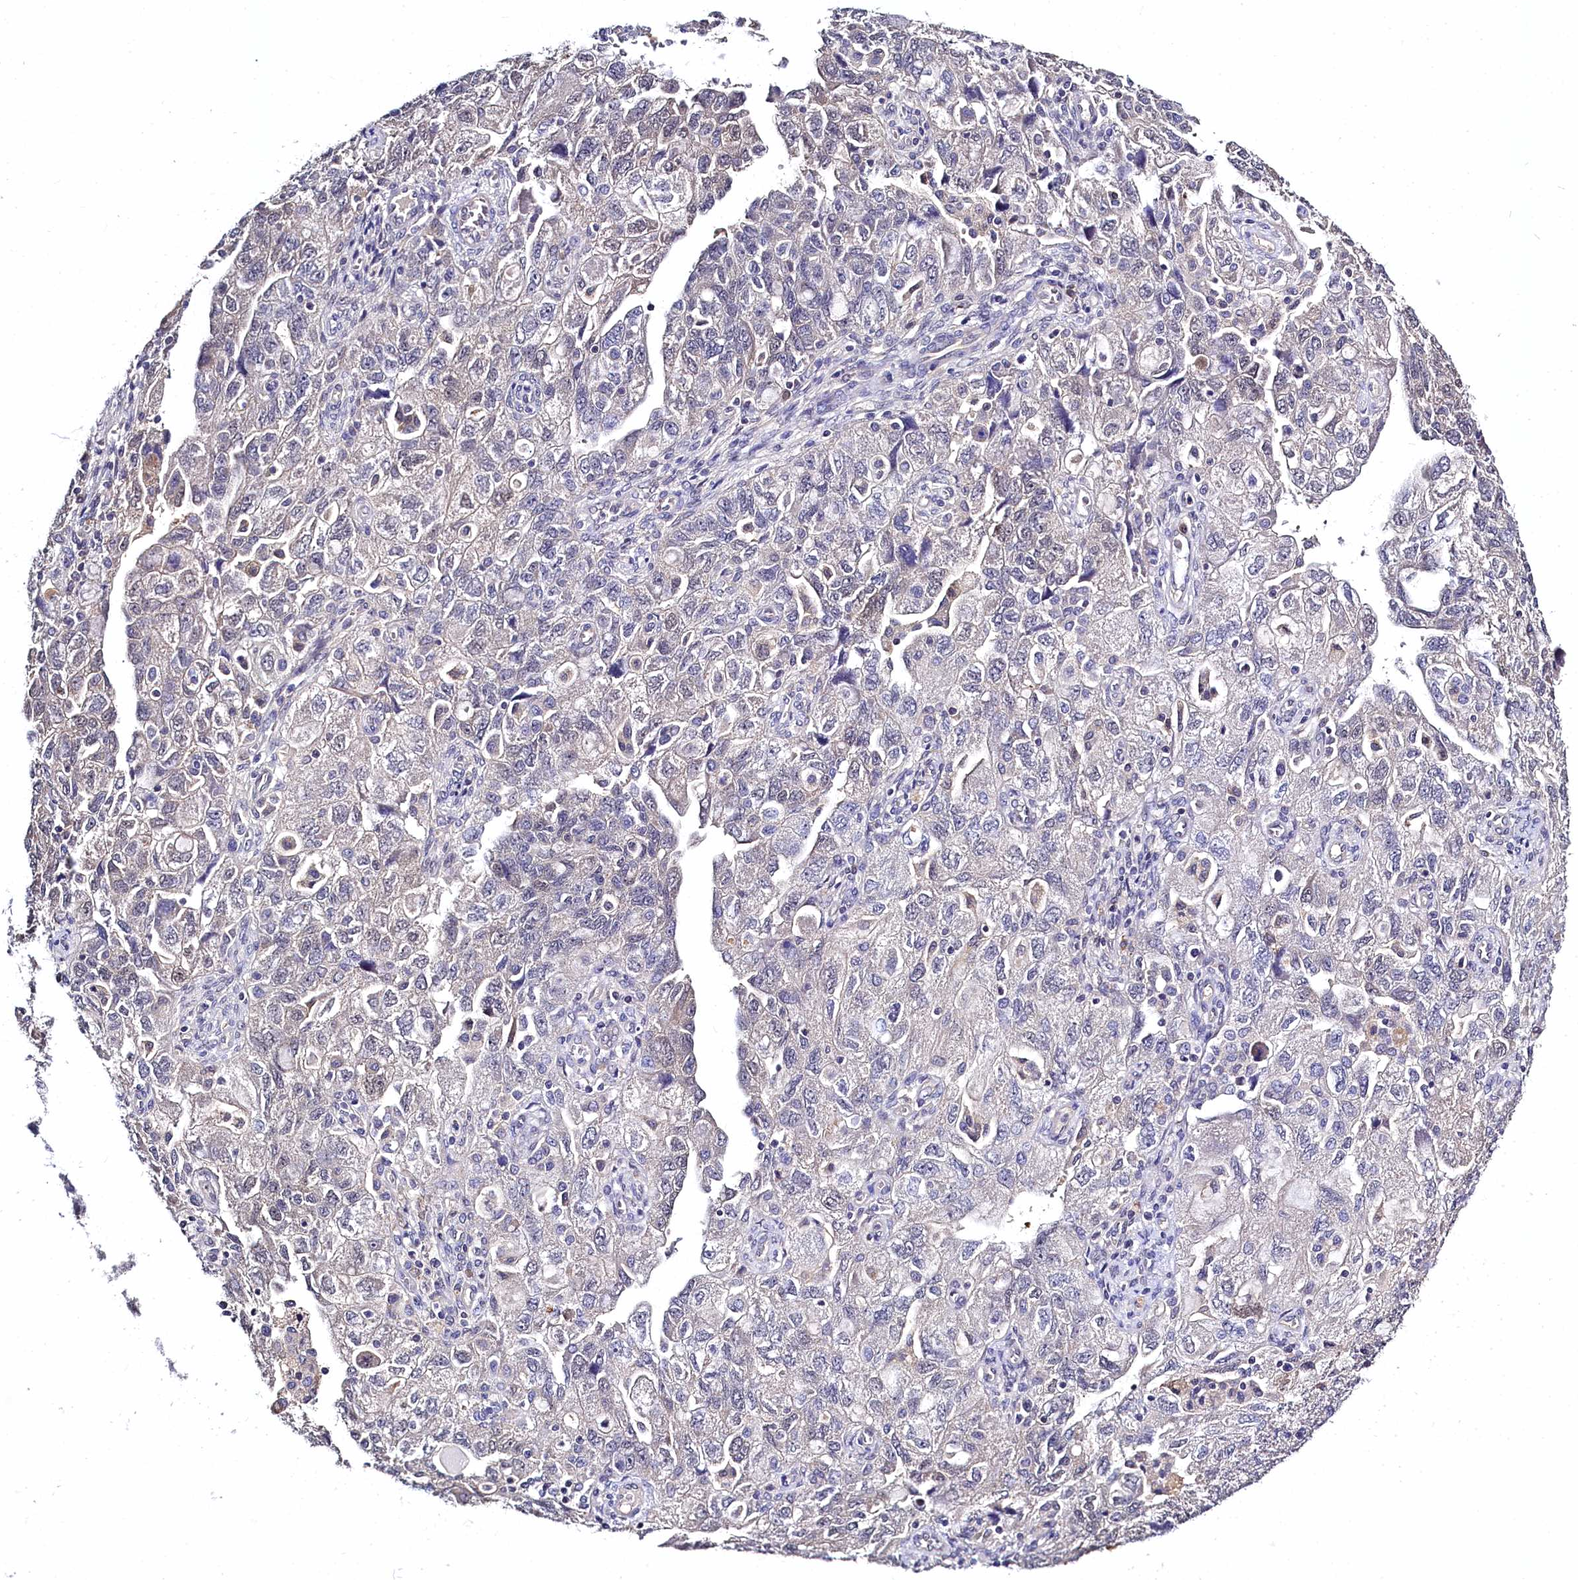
{"staining": {"intensity": "negative", "quantity": "none", "location": "none"}, "tissue": "ovarian cancer", "cell_type": "Tumor cells", "image_type": "cancer", "snomed": [{"axis": "morphology", "description": "Carcinoma, NOS"}, {"axis": "morphology", "description": "Cystadenocarcinoma, serous, NOS"}, {"axis": "topography", "description": "Ovary"}], "caption": "Immunohistochemical staining of human ovarian carcinoma demonstrates no significant expression in tumor cells. The staining is performed using DAB brown chromogen with nuclei counter-stained in using hematoxylin.", "gene": "C11orf54", "patient": {"sex": "female", "age": 69}}